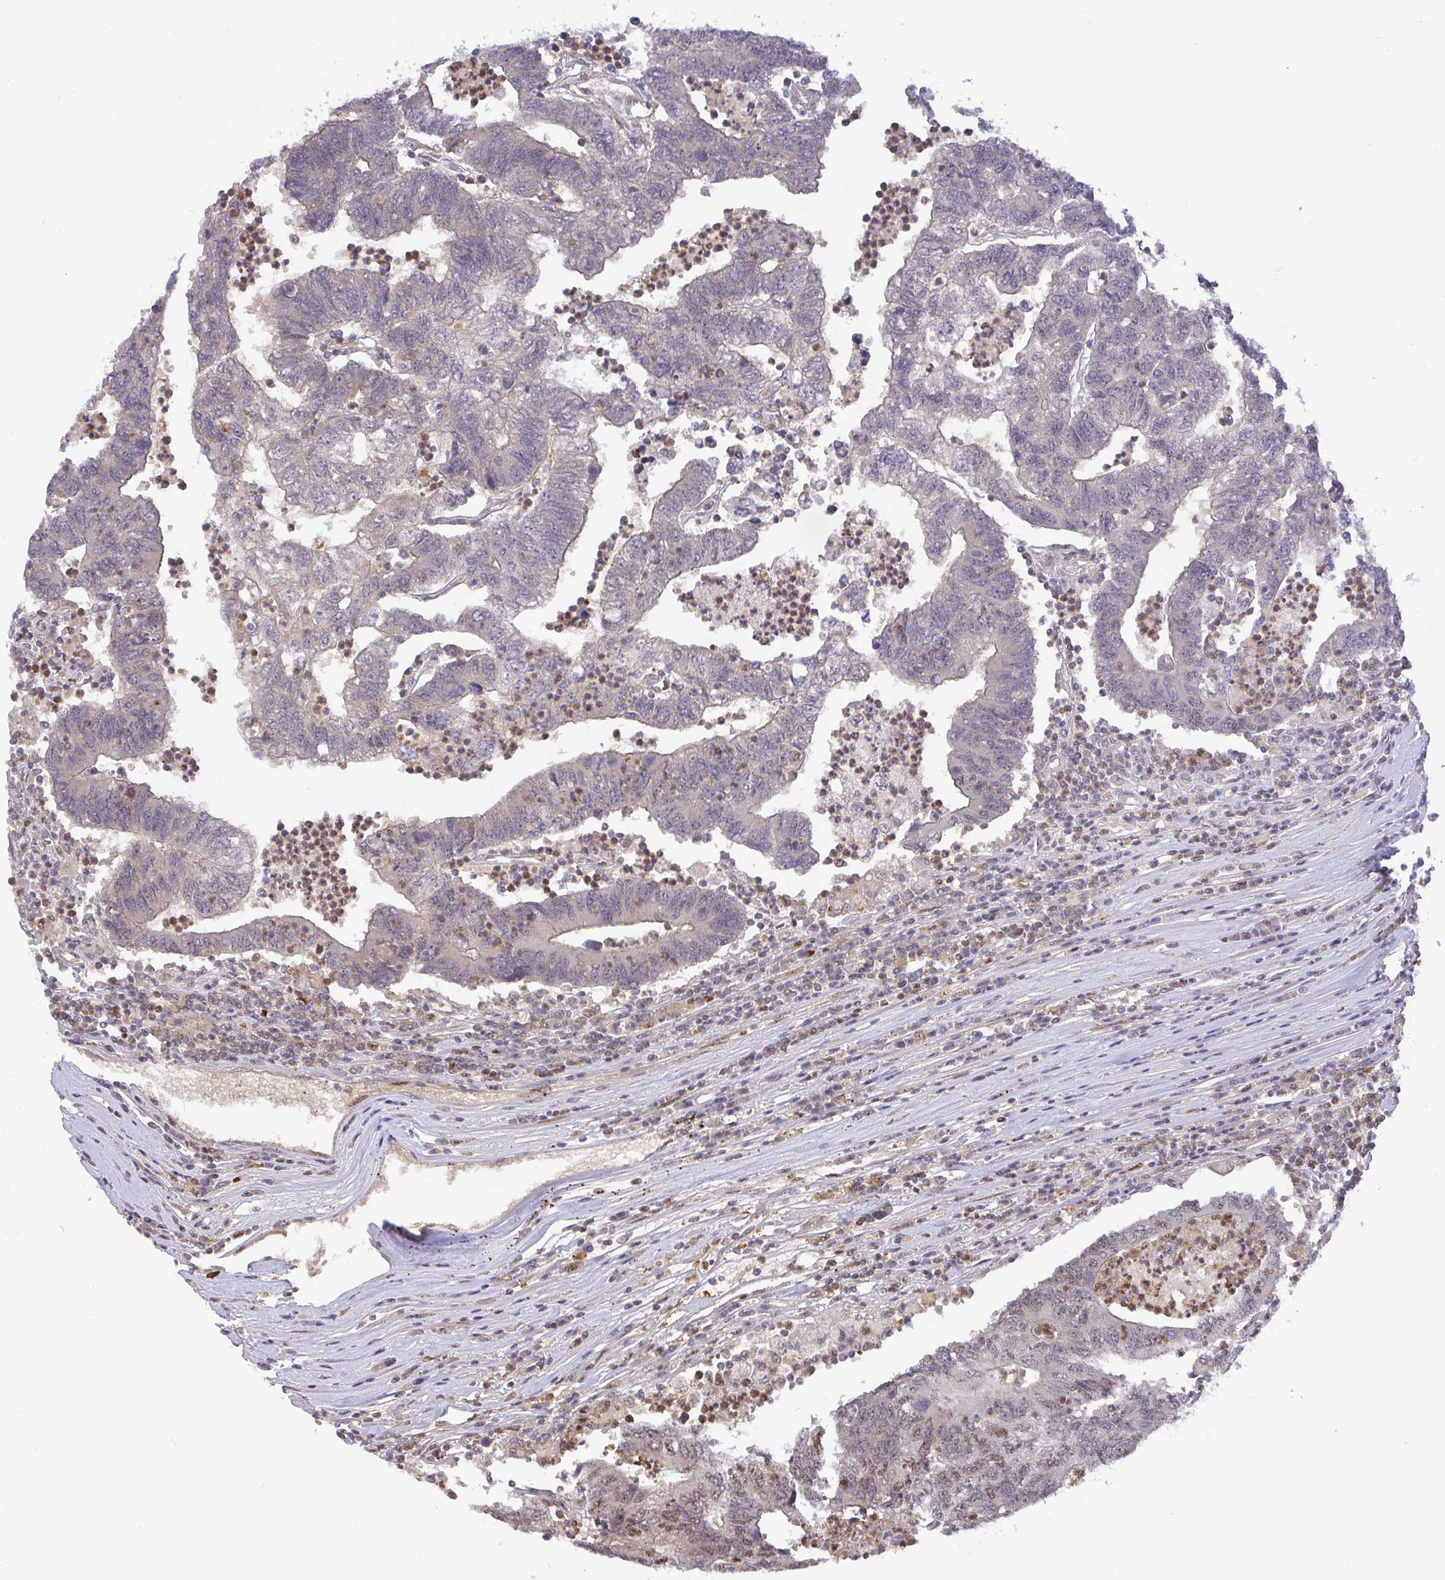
{"staining": {"intensity": "weak", "quantity": "<25%", "location": "cytoplasmic/membranous,nuclear"}, "tissue": "colorectal cancer", "cell_type": "Tumor cells", "image_type": "cancer", "snomed": [{"axis": "morphology", "description": "Adenocarcinoma, NOS"}, {"axis": "topography", "description": "Colon"}], "caption": "The image shows no significant expression in tumor cells of colorectal adenocarcinoma.", "gene": "BBX", "patient": {"sex": "female", "age": 48}}